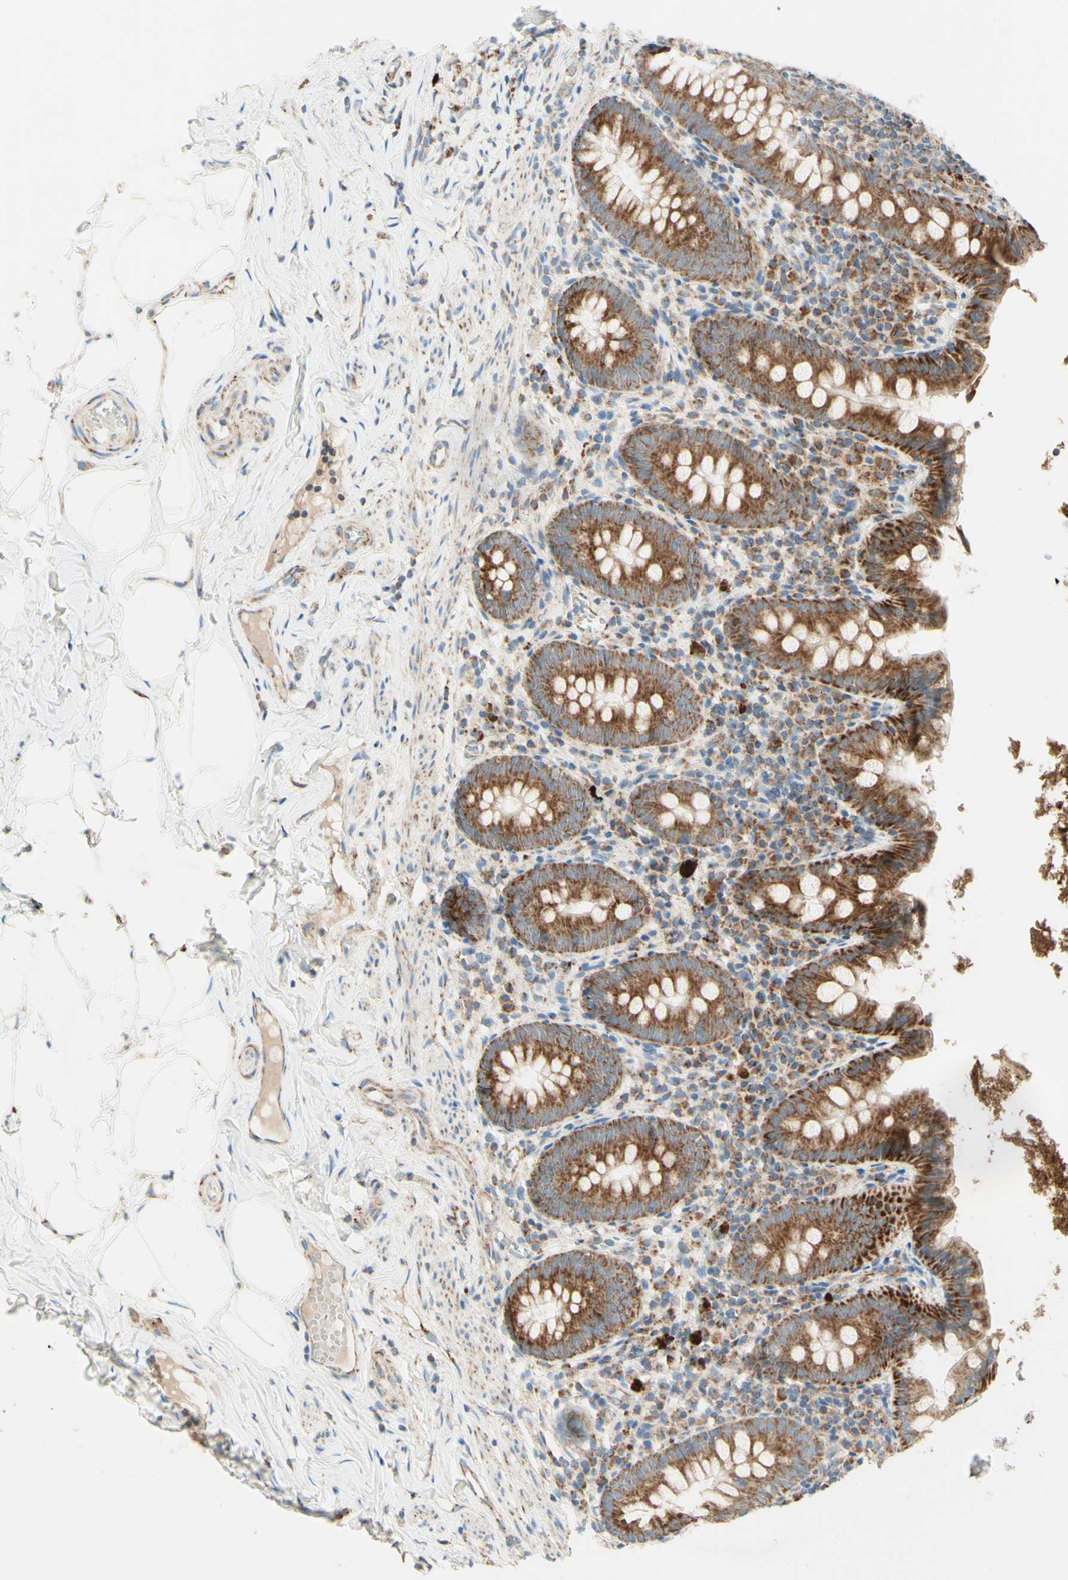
{"staining": {"intensity": "moderate", "quantity": ">75%", "location": "cytoplasmic/membranous"}, "tissue": "appendix", "cell_type": "Glandular cells", "image_type": "normal", "snomed": [{"axis": "morphology", "description": "Normal tissue, NOS"}, {"axis": "topography", "description": "Appendix"}], "caption": "Appendix stained for a protein exhibits moderate cytoplasmic/membranous positivity in glandular cells. (DAB = brown stain, brightfield microscopy at high magnification).", "gene": "ARMC10", "patient": {"sex": "male", "age": 52}}